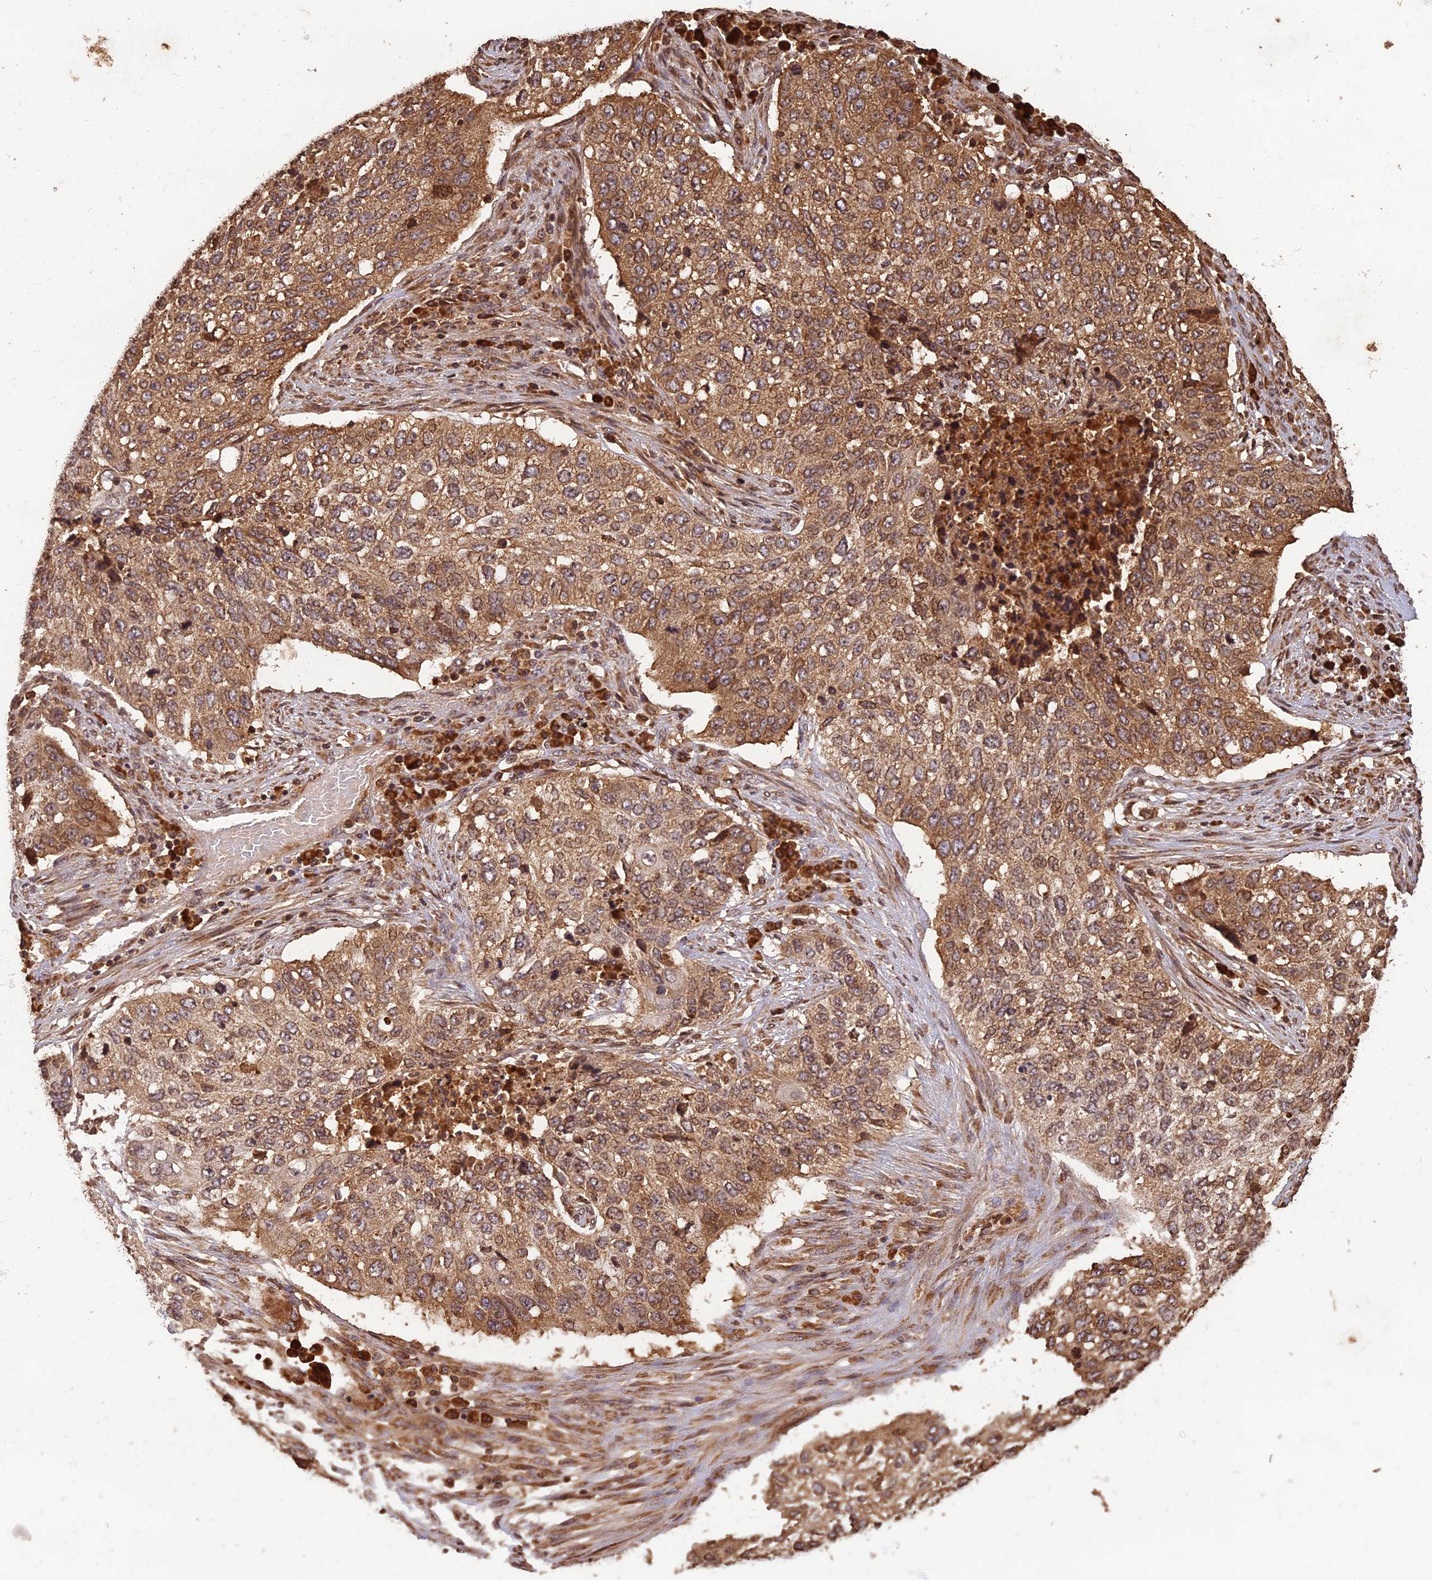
{"staining": {"intensity": "moderate", "quantity": ">75%", "location": "cytoplasmic/membranous"}, "tissue": "lung cancer", "cell_type": "Tumor cells", "image_type": "cancer", "snomed": [{"axis": "morphology", "description": "Squamous cell carcinoma, NOS"}, {"axis": "topography", "description": "Lung"}], "caption": "Immunohistochemistry (DAB (3,3'-diaminobenzidine)) staining of human lung cancer (squamous cell carcinoma) exhibits moderate cytoplasmic/membranous protein staining in approximately >75% of tumor cells.", "gene": "CORO1C", "patient": {"sex": "female", "age": 63}}